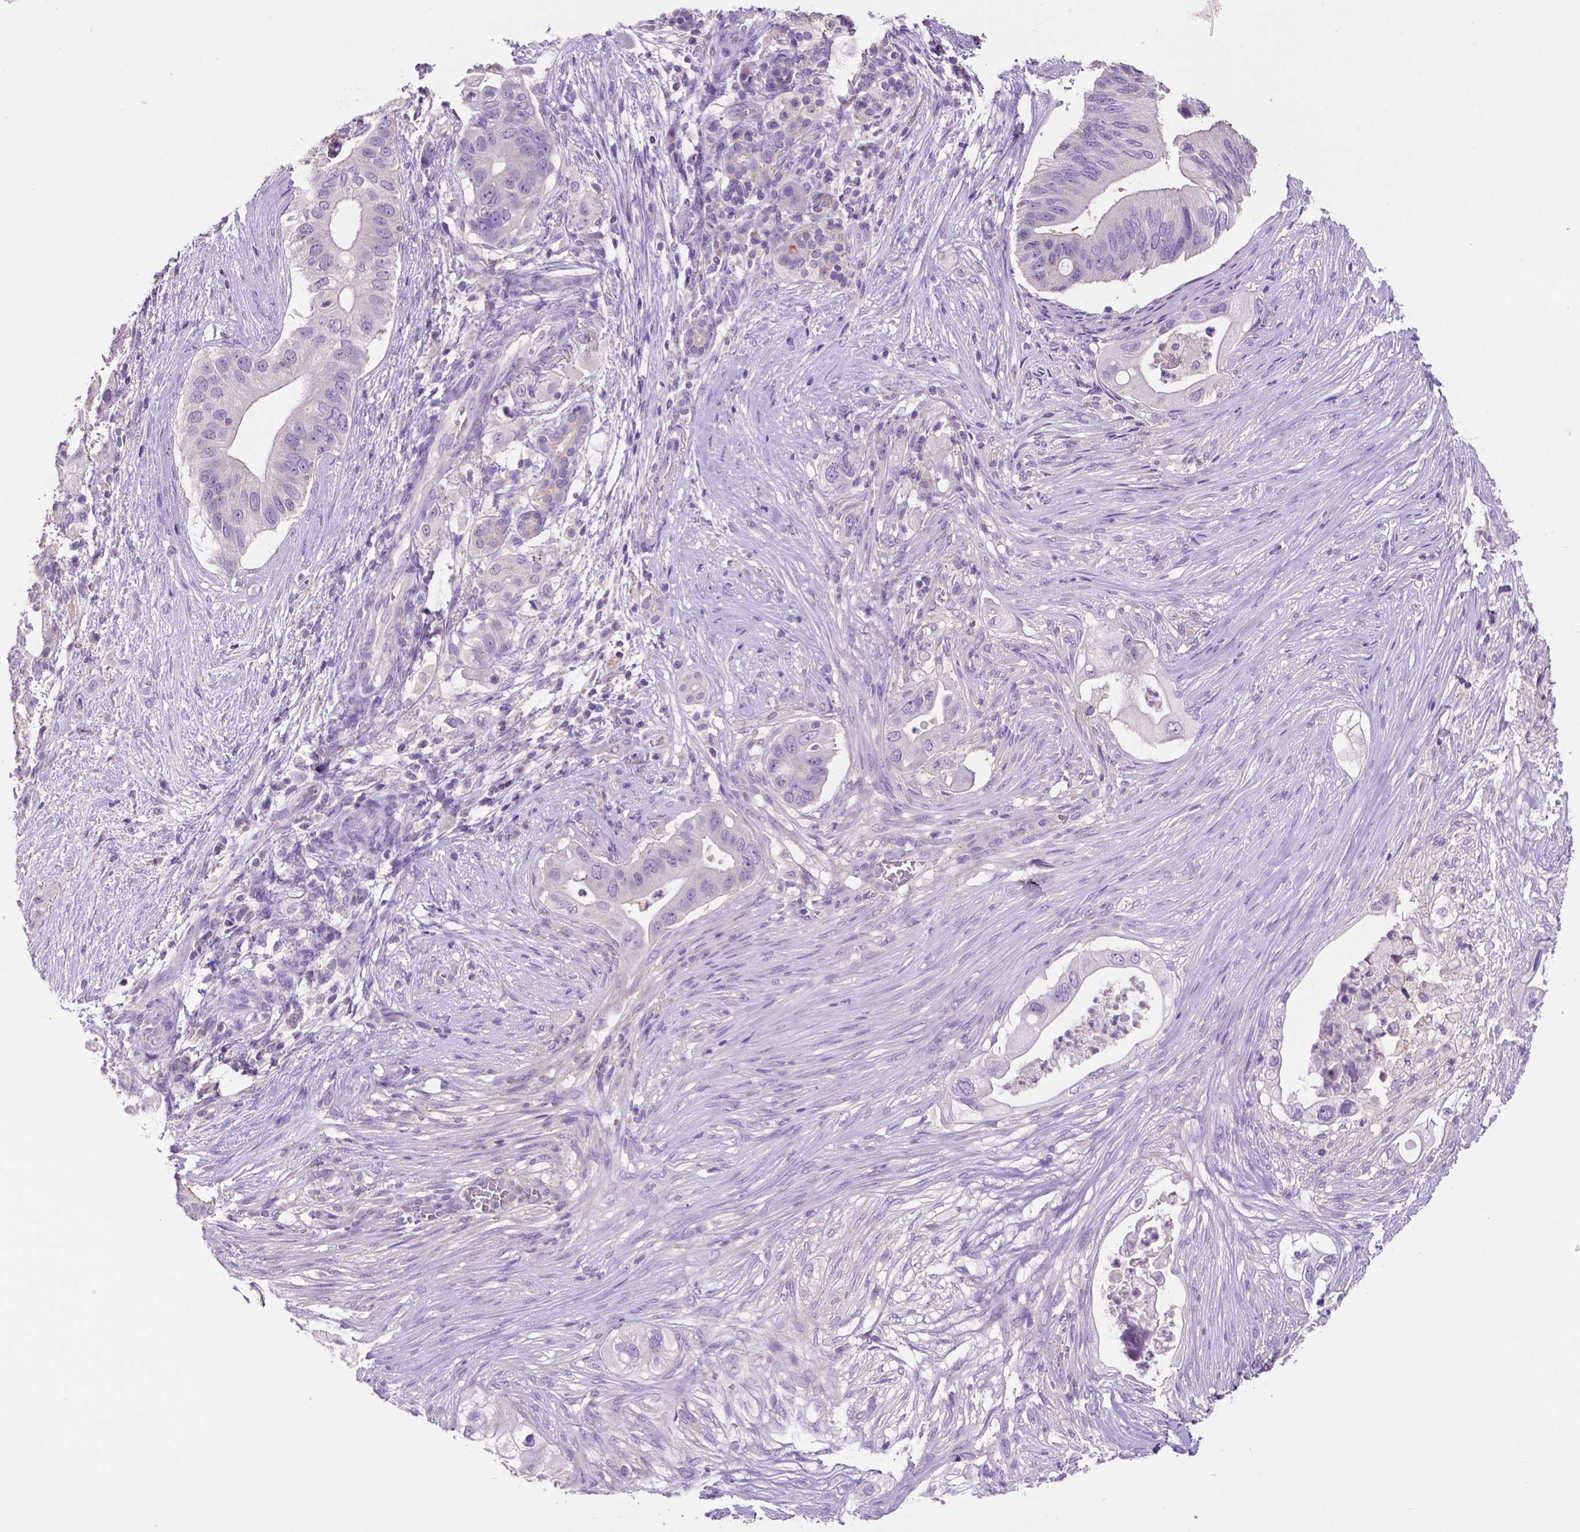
{"staining": {"intensity": "negative", "quantity": "none", "location": "none"}, "tissue": "pancreatic cancer", "cell_type": "Tumor cells", "image_type": "cancer", "snomed": [{"axis": "morphology", "description": "Adenocarcinoma, NOS"}, {"axis": "topography", "description": "Pancreas"}], "caption": "Human pancreatic cancer stained for a protein using IHC shows no staining in tumor cells.", "gene": "PRPS2", "patient": {"sex": "female", "age": 72}}